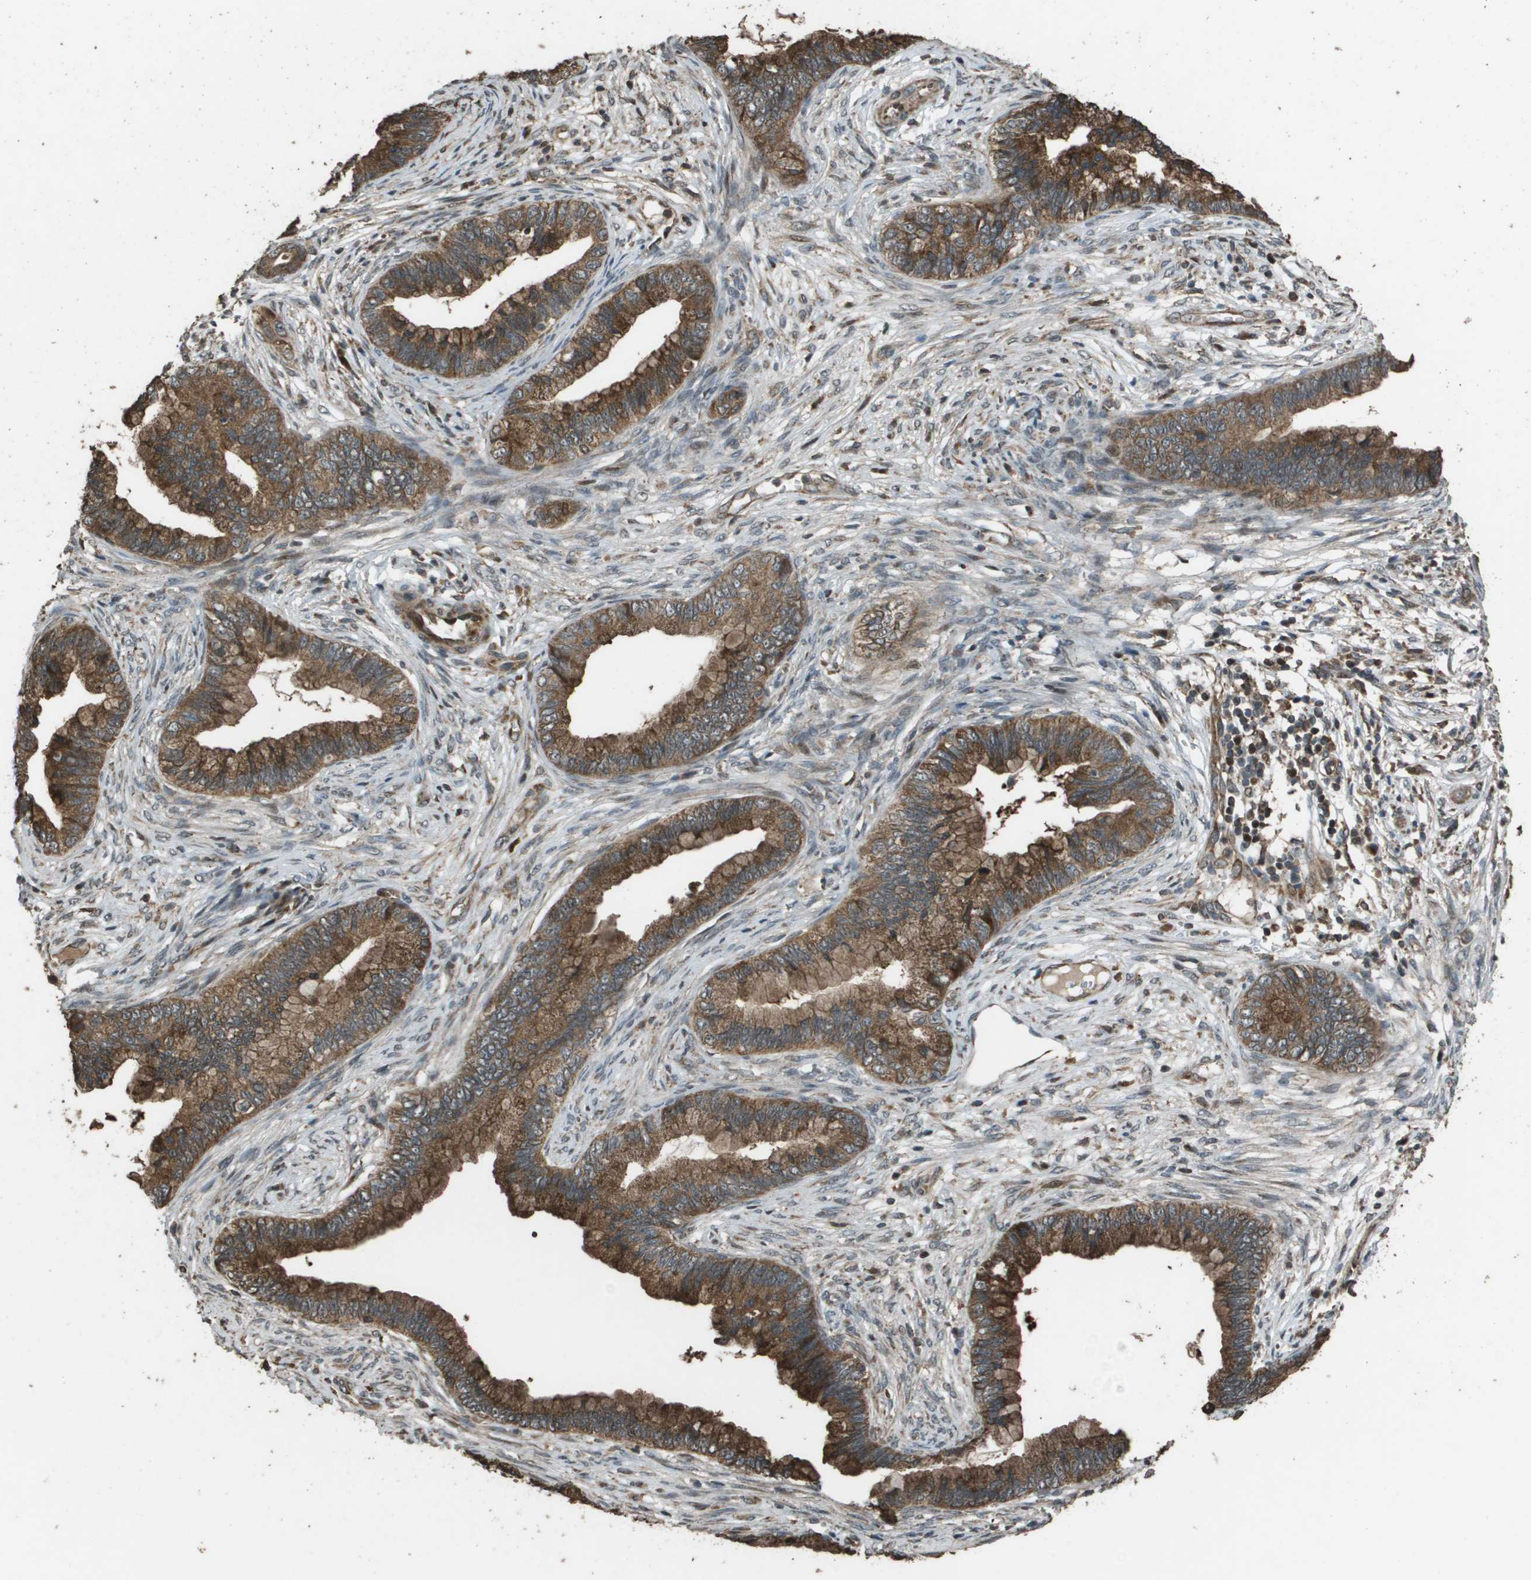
{"staining": {"intensity": "strong", "quantity": ">75%", "location": "cytoplasmic/membranous"}, "tissue": "cervical cancer", "cell_type": "Tumor cells", "image_type": "cancer", "snomed": [{"axis": "morphology", "description": "Adenocarcinoma, NOS"}, {"axis": "topography", "description": "Cervix"}], "caption": "Cervical cancer (adenocarcinoma) tissue exhibits strong cytoplasmic/membranous positivity in approximately >75% of tumor cells, visualized by immunohistochemistry.", "gene": "FIG4", "patient": {"sex": "female", "age": 44}}